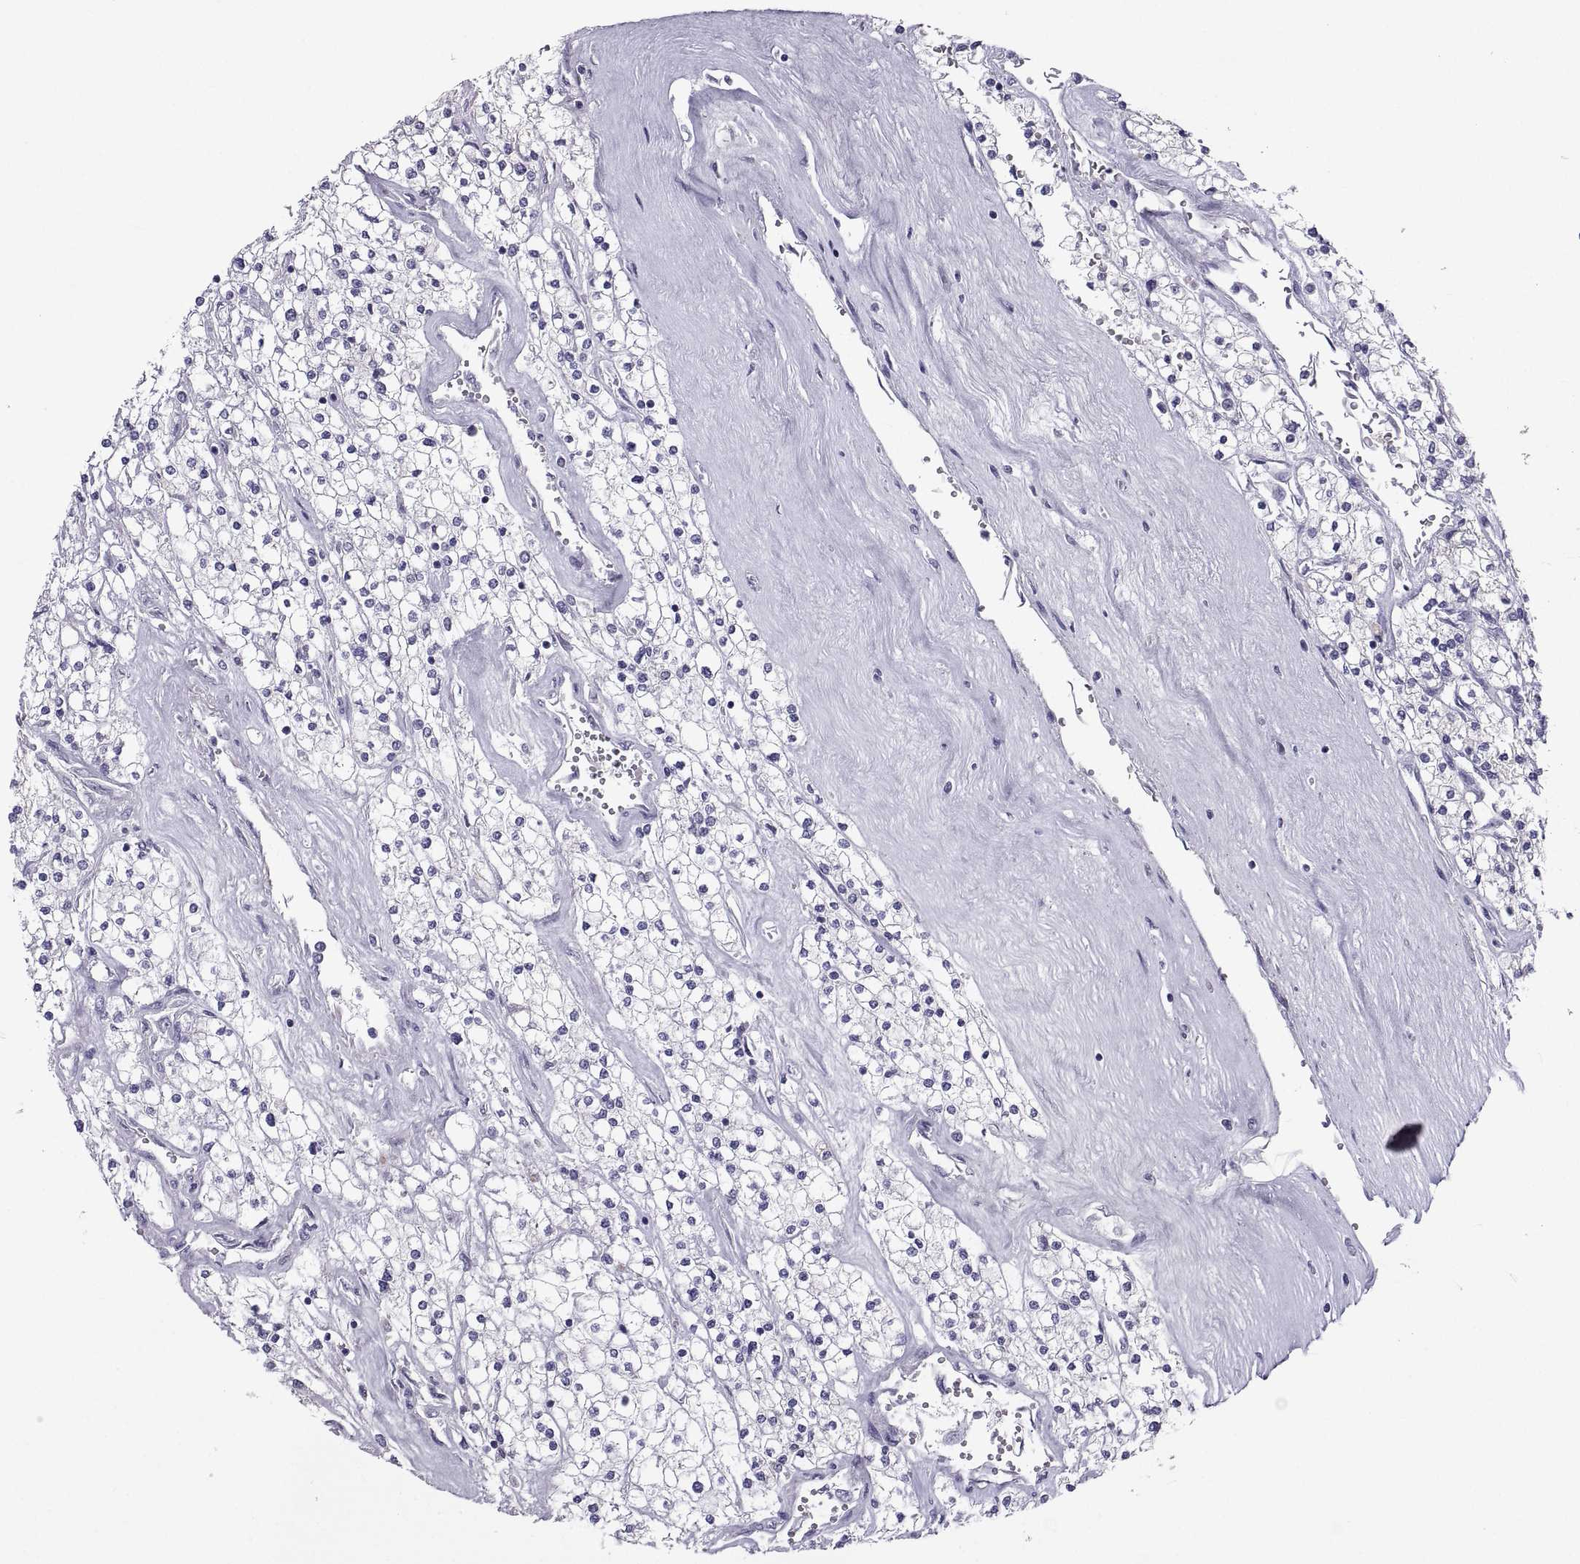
{"staining": {"intensity": "negative", "quantity": "none", "location": "none"}, "tissue": "renal cancer", "cell_type": "Tumor cells", "image_type": "cancer", "snomed": [{"axis": "morphology", "description": "Adenocarcinoma, NOS"}, {"axis": "topography", "description": "Kidney"}], "caption": "This is an immunohistochemistry (IHC) image of adenocarcinoma (renal). There is no positivity in tumor cells.", "gene": "IGSF1", "patient": {"sex": "male", "age": 80}}